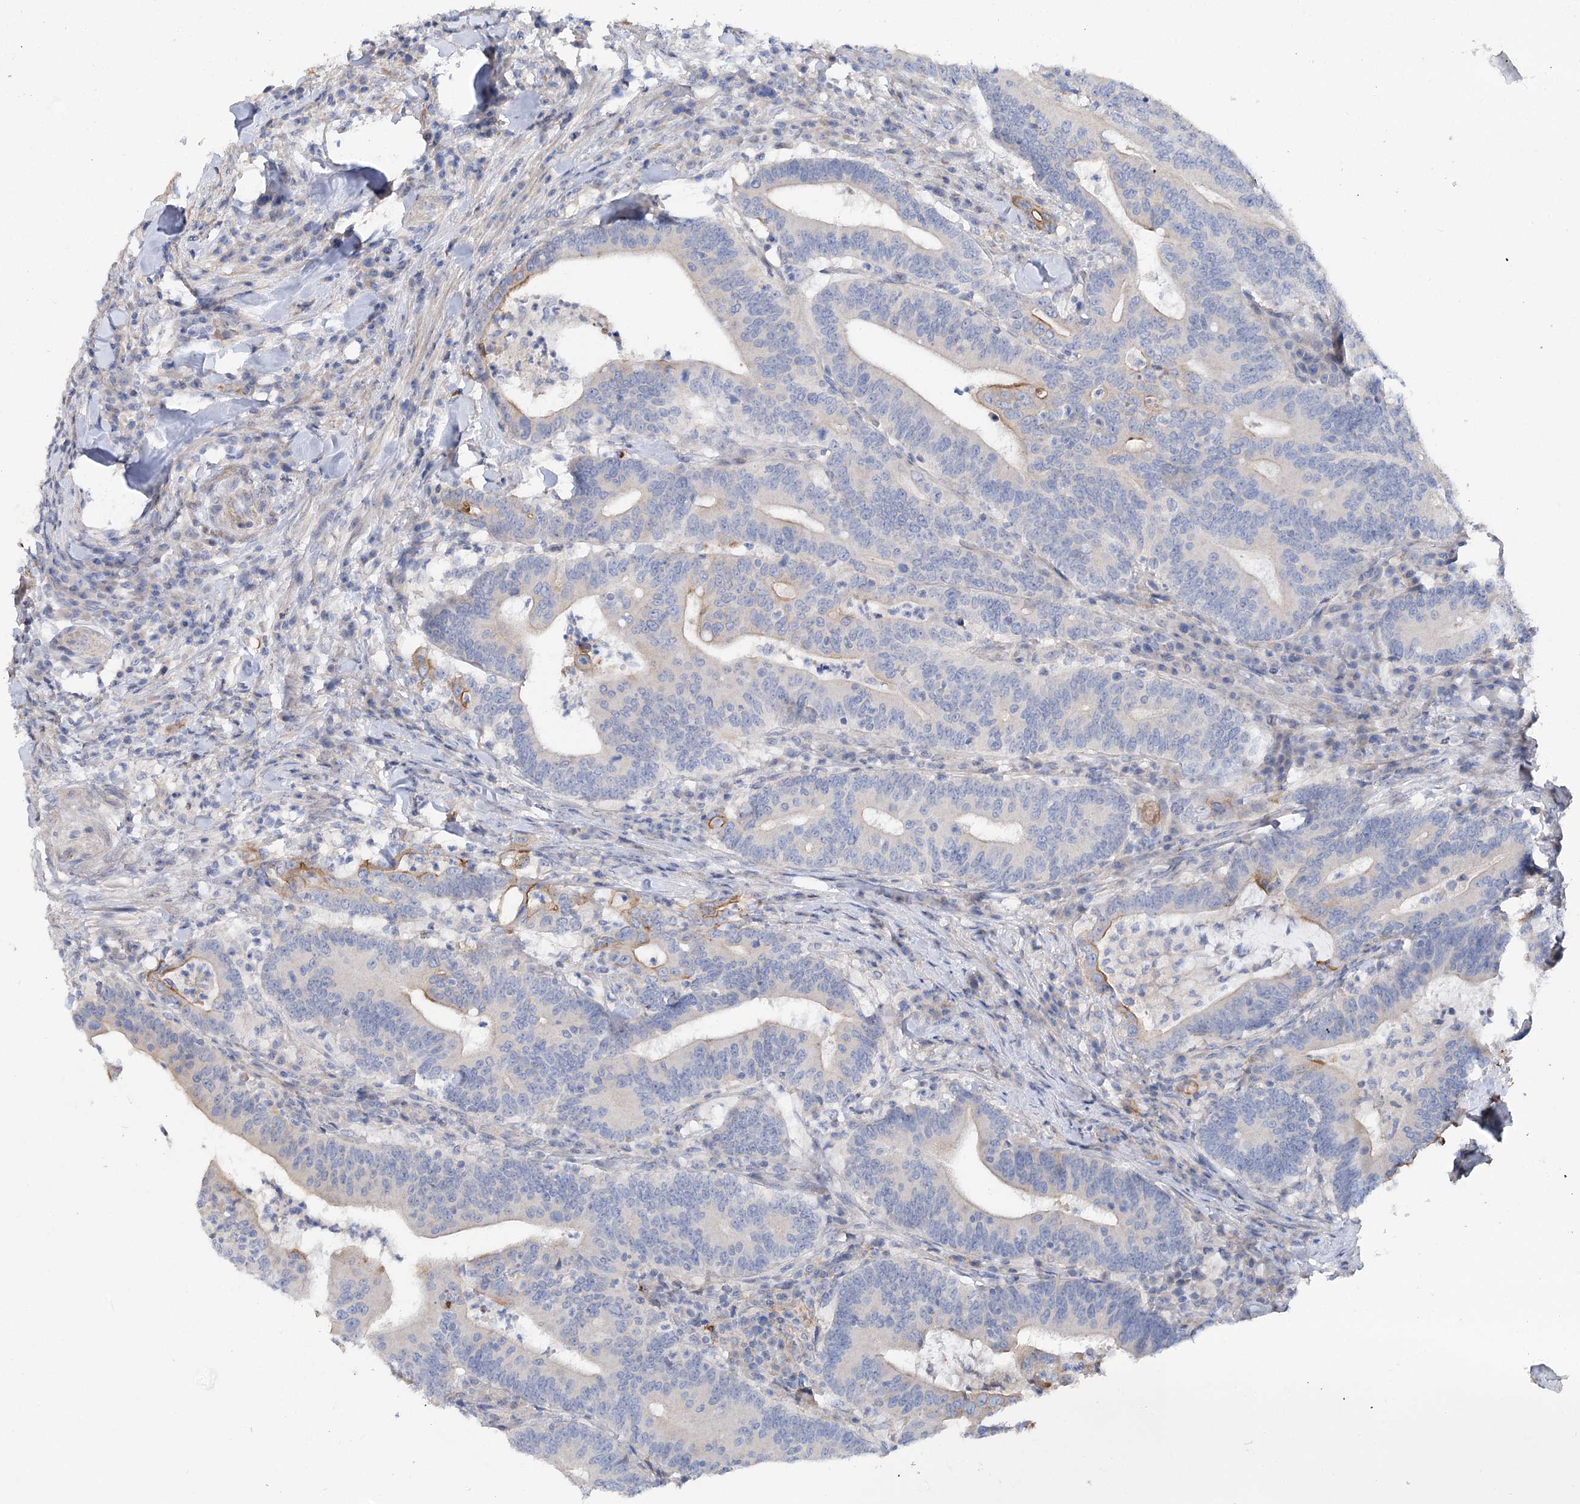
{"staining": {"intensity": "moderate", "quantity": "<25%", "location": "cytoplasmic/membranous"}, "tissue": "colorectal cancer", "cell_type": "Tumor cells", "image_type": "cancer", "snomed": [{"axis": "morphology", "description": "Adenocarcinoma, NOS"}, {"axis": "topography", "description": "Colon"}], "caption": "Brown immunohistochemical staining in colorectal cancer (adenocarcinoma) displays moderate cytoplasmic/membranous staining in approximately <25% of tumor cells.", "gene": "SCN11A", "patient": {"sex": "female", "age": 66}}